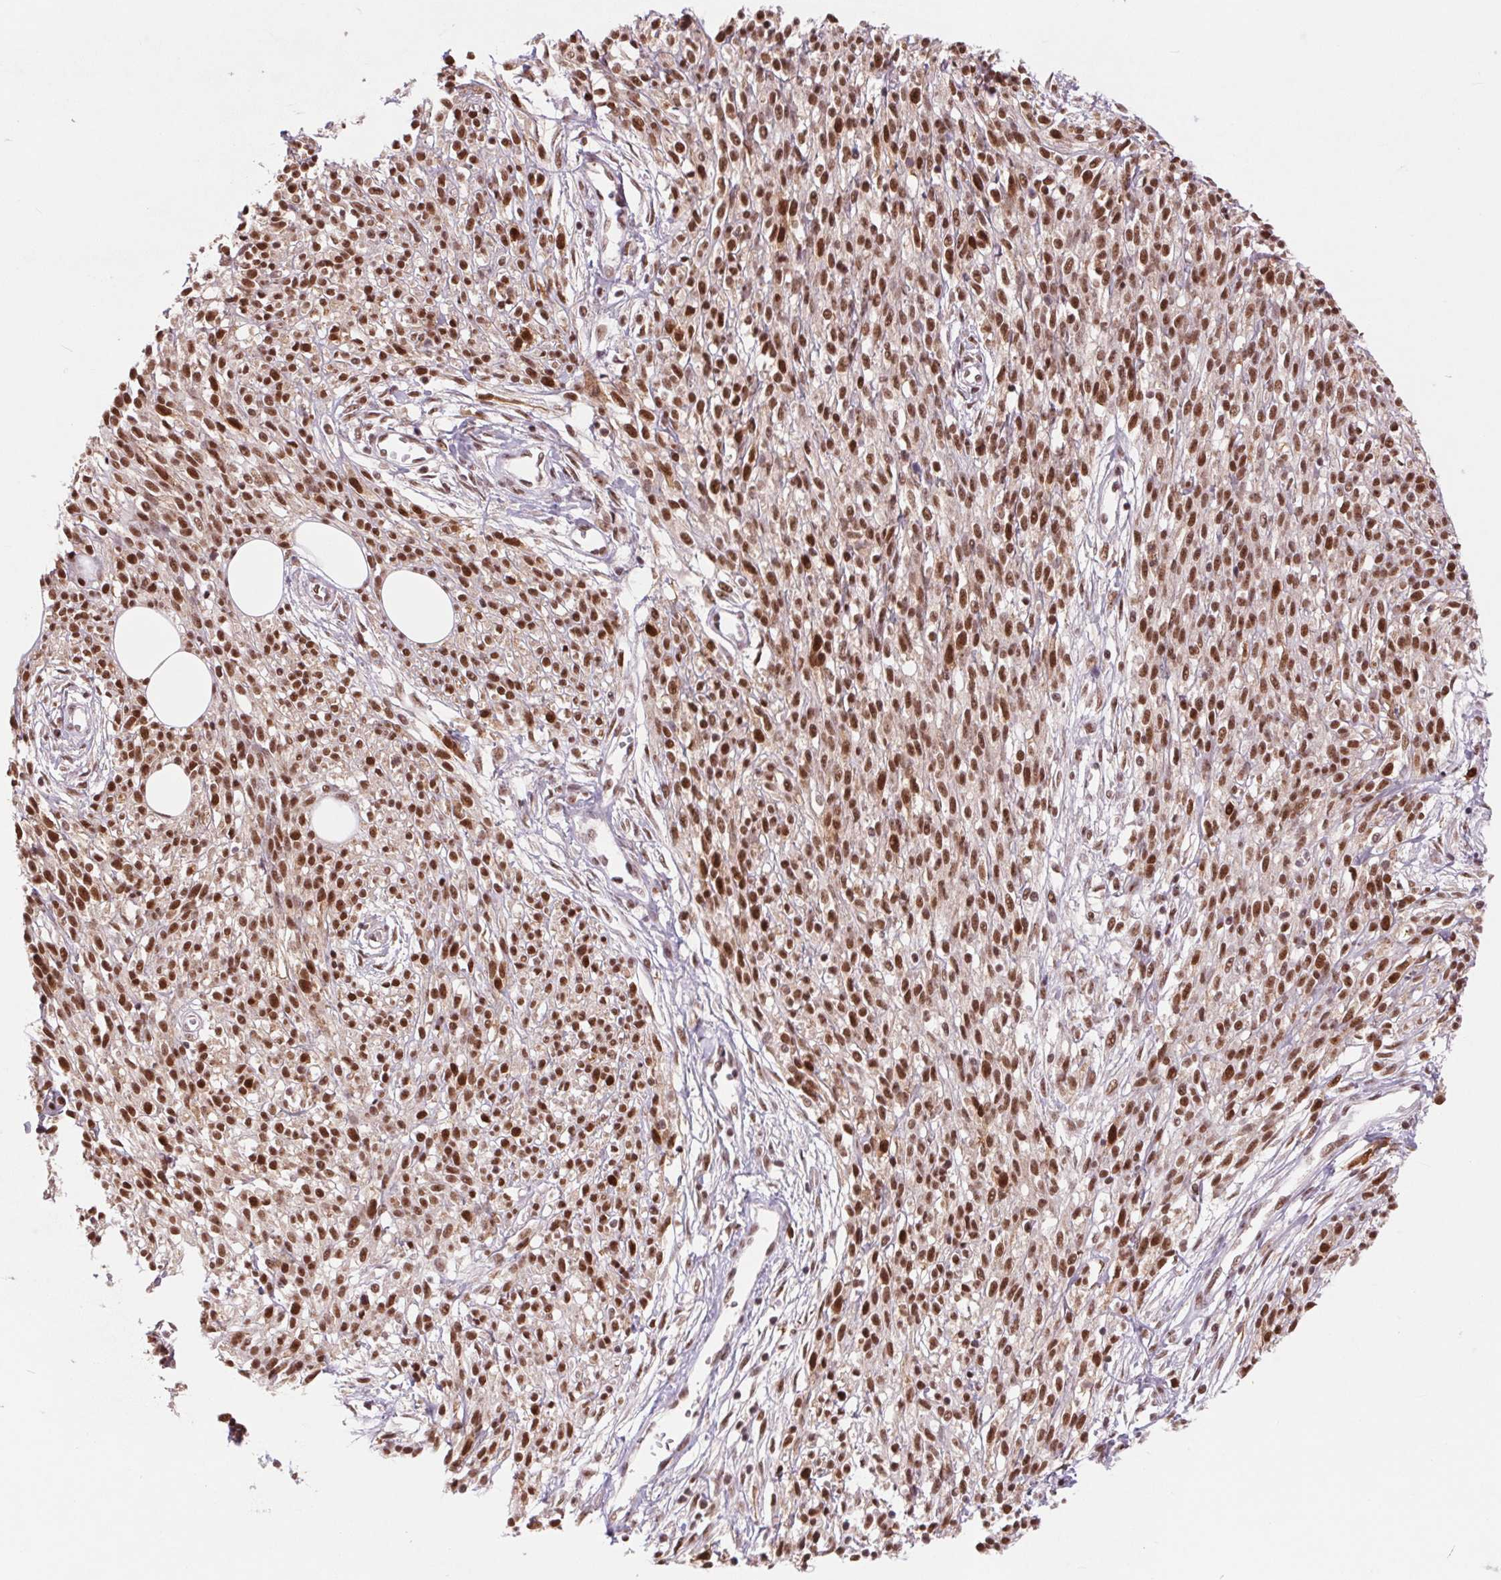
{"staining": {"intensity": "strong", "quantity": ">75%", "location": "nuclear"}, "tissue": "melanoma", "cell_type": "Tumor cells", "image_type": "cancer", "snomed": [{"axis": "morphology", "description": "Malignant melanoma, NOS"}, {"axis": "topography", "description": "Skin"}, {"axis": "topography", "description": "Skin of trunk"}], "caption": "Melanoma stained with DAB (3,3'-diaminobenzidine) immunohistochemistry (IHC) demonstrates high levels of strong nuclear expression in approximately >75% of tumor cells.", "gene": "CD2BP2", "patient": {"sex": "male", "age": 74}}